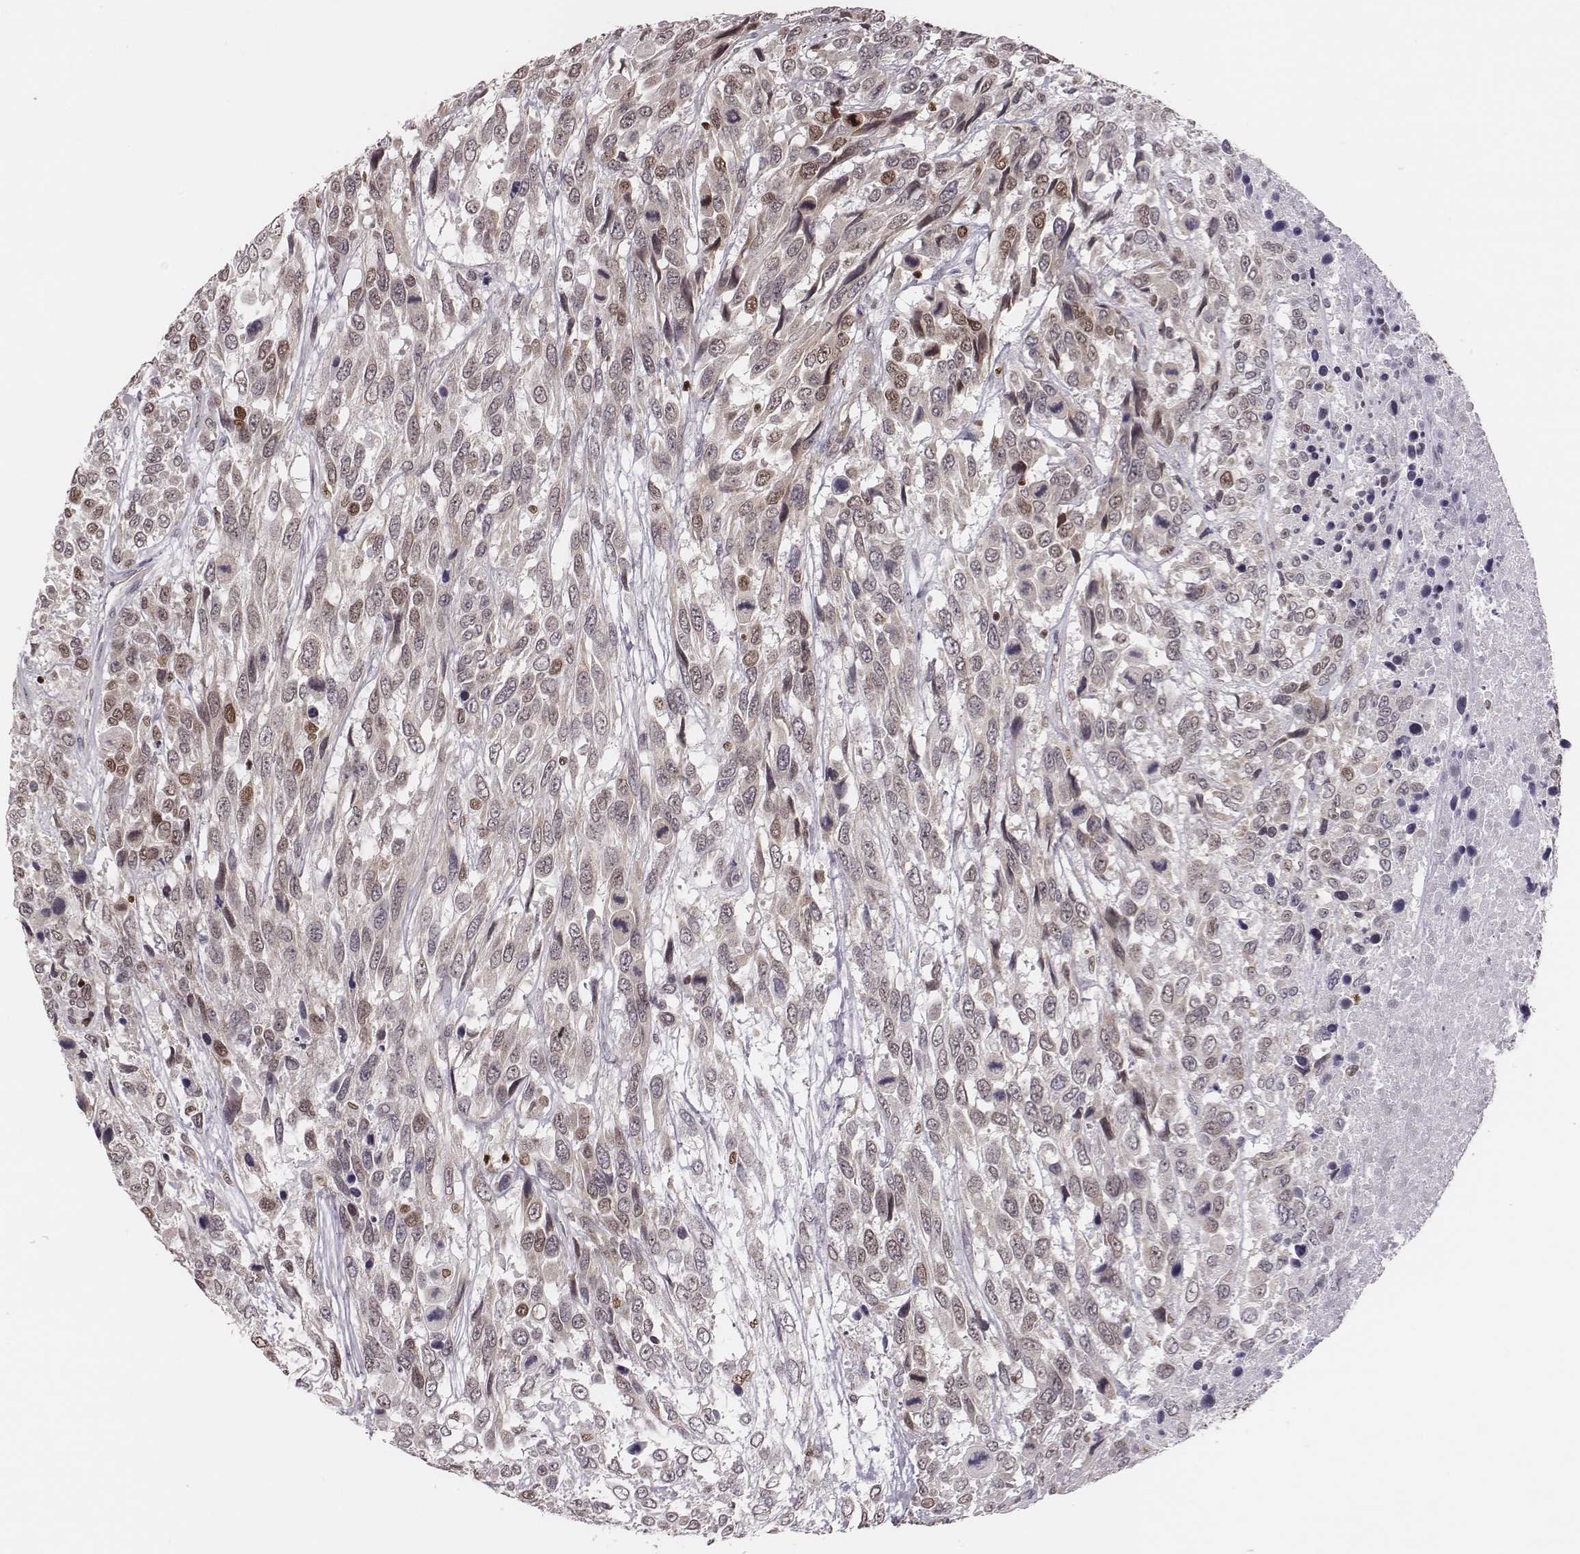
{"staining": {"intensity": "moderate", "quantity": "25%-75%", "location": "cytoplasmic/membranous,nuclear"}, "tissue": "urothelial cancer", "cell_type": "Tumor cells", "image_type": "cancer", "snomed": [{"axis": "morphology", "description": "Urothelial carcinoma, High grade"}, {"axis": "topography", "description": "Urinary bladder"}], "caption": "Urothelial cancer stained with immunohistochemistry (IHC) exhibits moderate cytoplasmic/membranous and nuclear expression in about 25%-75% of tumor cells.", "gene": "WDR59", "patient": {"sex": "female", "age": 70}}